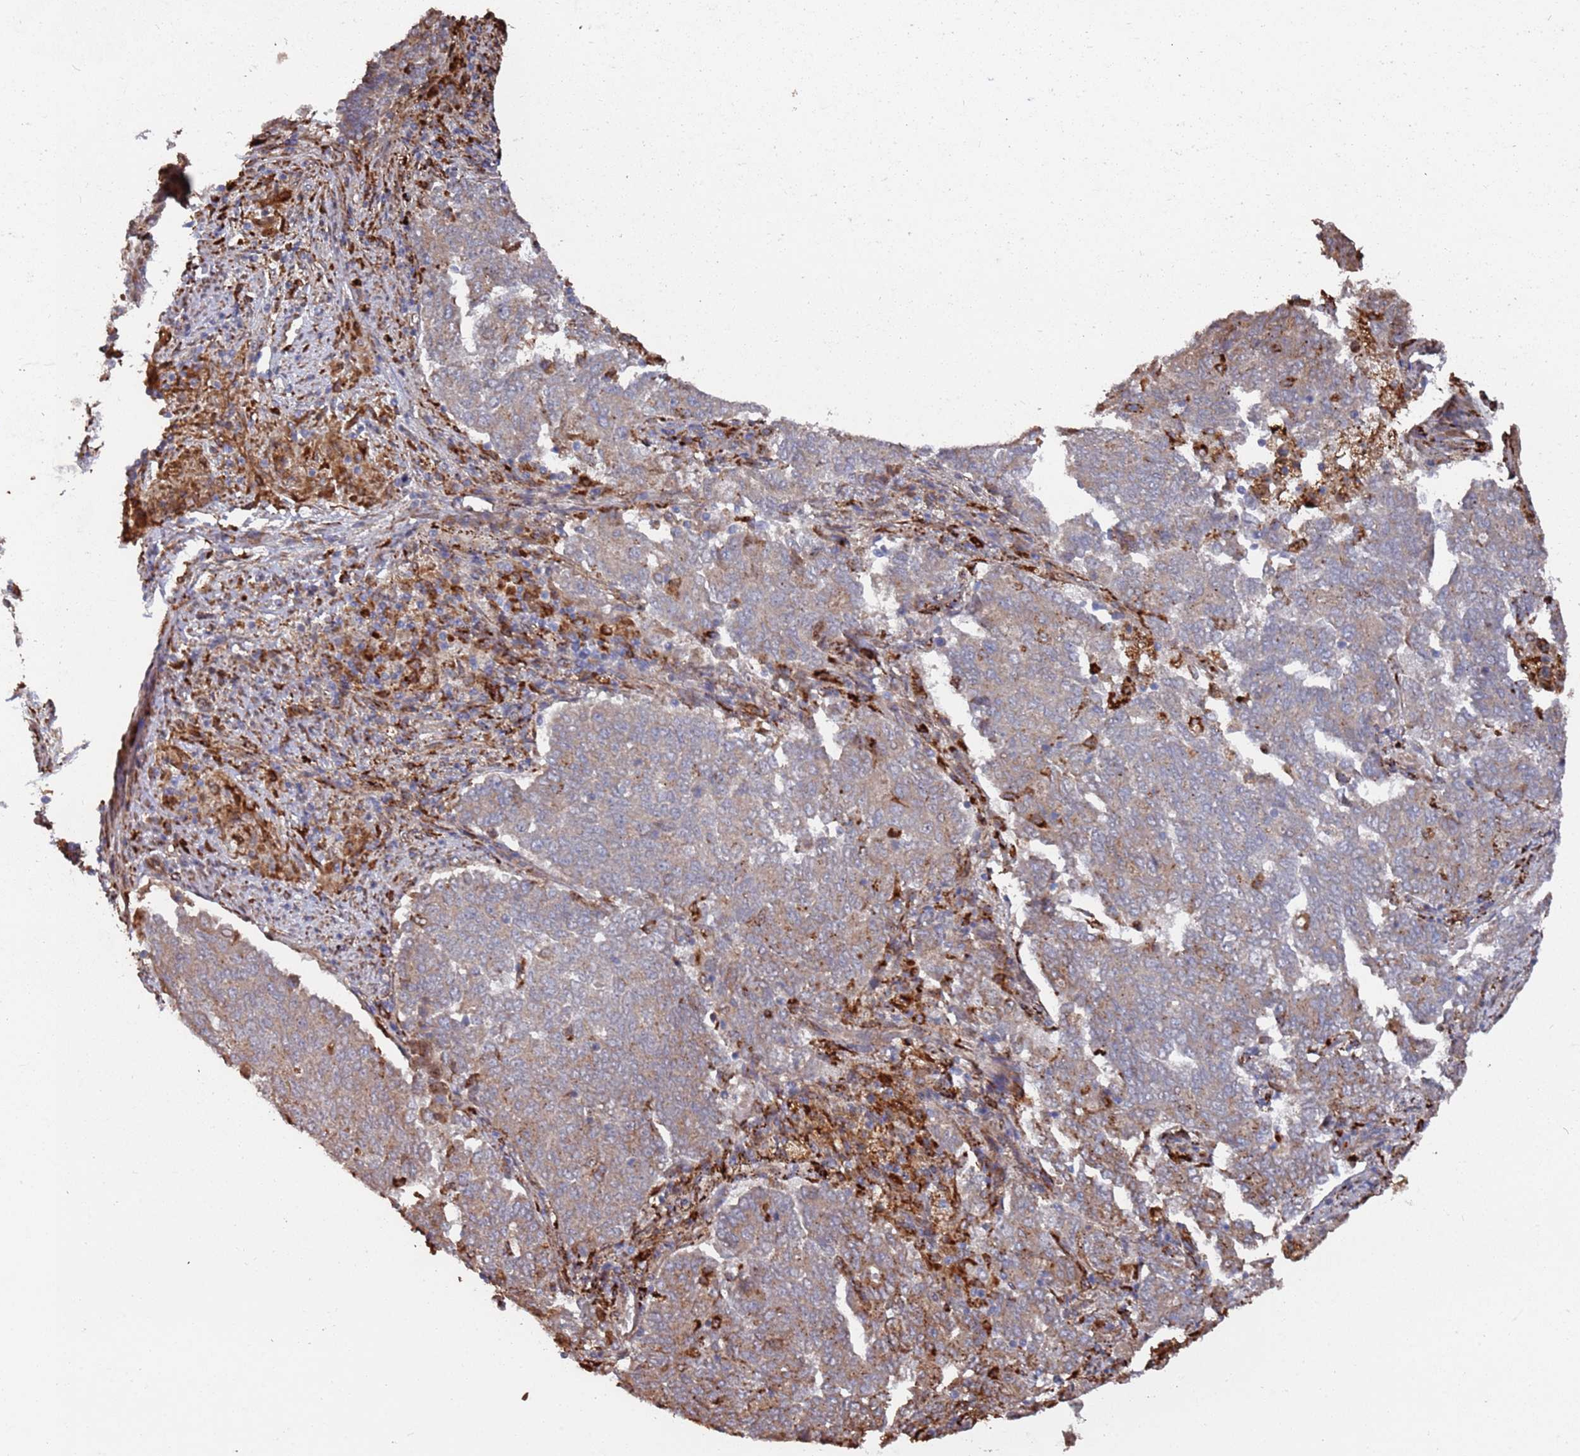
{"staining": {"intensity": "weak", "quantity": "25%-75%", "location": "cytoplasmic/membranous"}, "tissue": "endometrial cancer", "cell_type": "Tumor cells", "image_type": "cancer", "snomed": [{"axis": "morphology", "description": "Adenocarcinoma, NOS"}, {"axis": "topography", "description": "Endometrium"}], "caption": "Endometrial cancer (adenocarcinoma) stained for a protein shows weak cytoplasmic/membranous positivity in tumor cells.", "gene": "LACC1", "patient": {"sex": "female", "age": 80}}